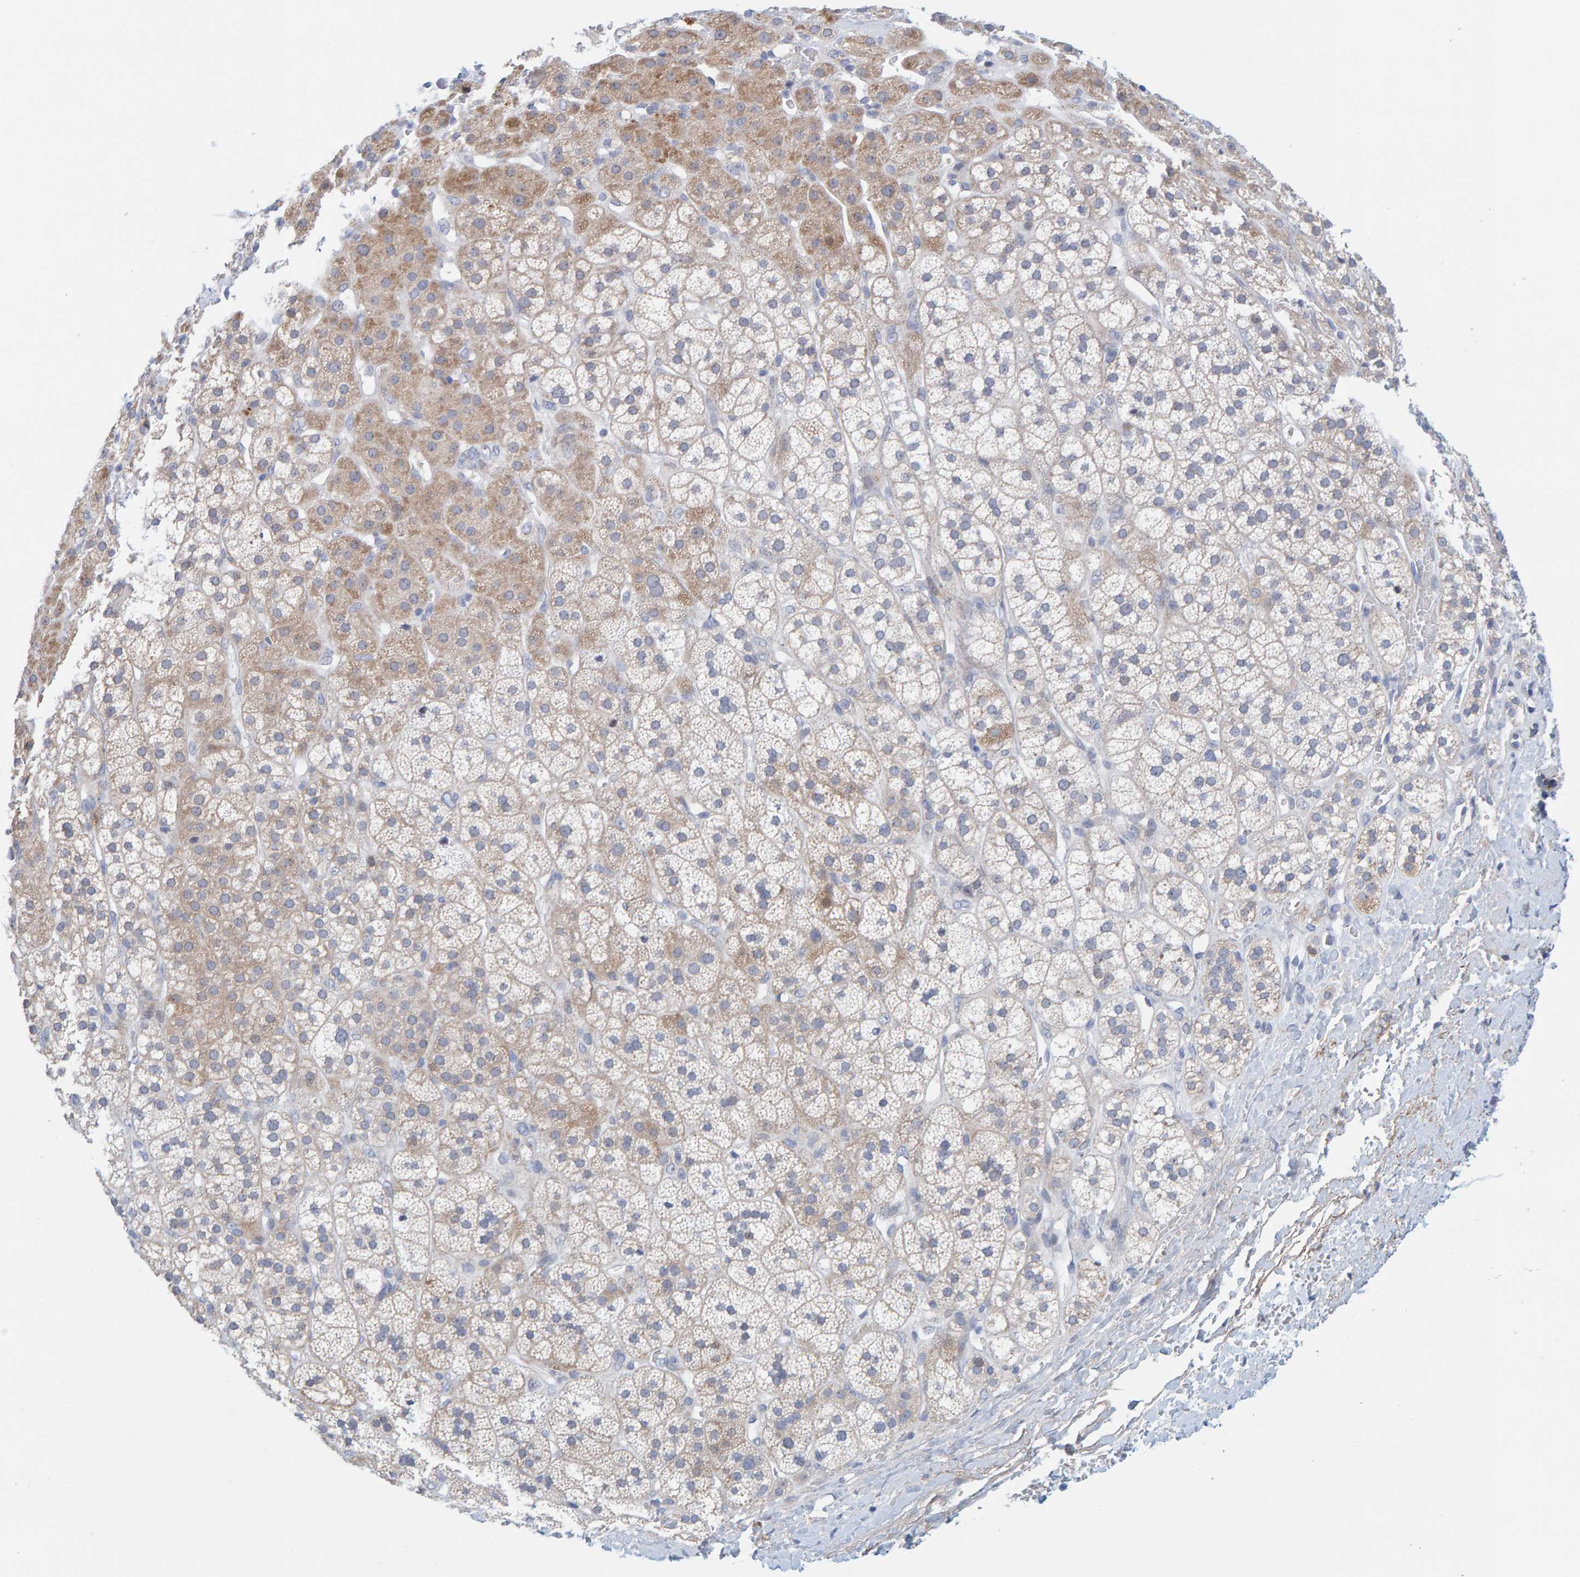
{"staining": {"intensity": "weak", "quantity": "25%-75%", "location": "cytoplasmic/membranous"}, "tissue": "adrenal gland", "cell_type": "Glandular cells", "image_type": "normal", "snomed": [{"axis": "morphology", "description": "Normal tissue, NOS"}, {"axis": "topography", "description": "Adrenal gland"}], "caption": "Adrenal gland stained with a brown dye reveals weak cytoplasmic/membranous positive positivity in about 25%-75% of glandular cells.", "gene": "ZC3H3", "patient": {"sex": "male", "age": 56}}